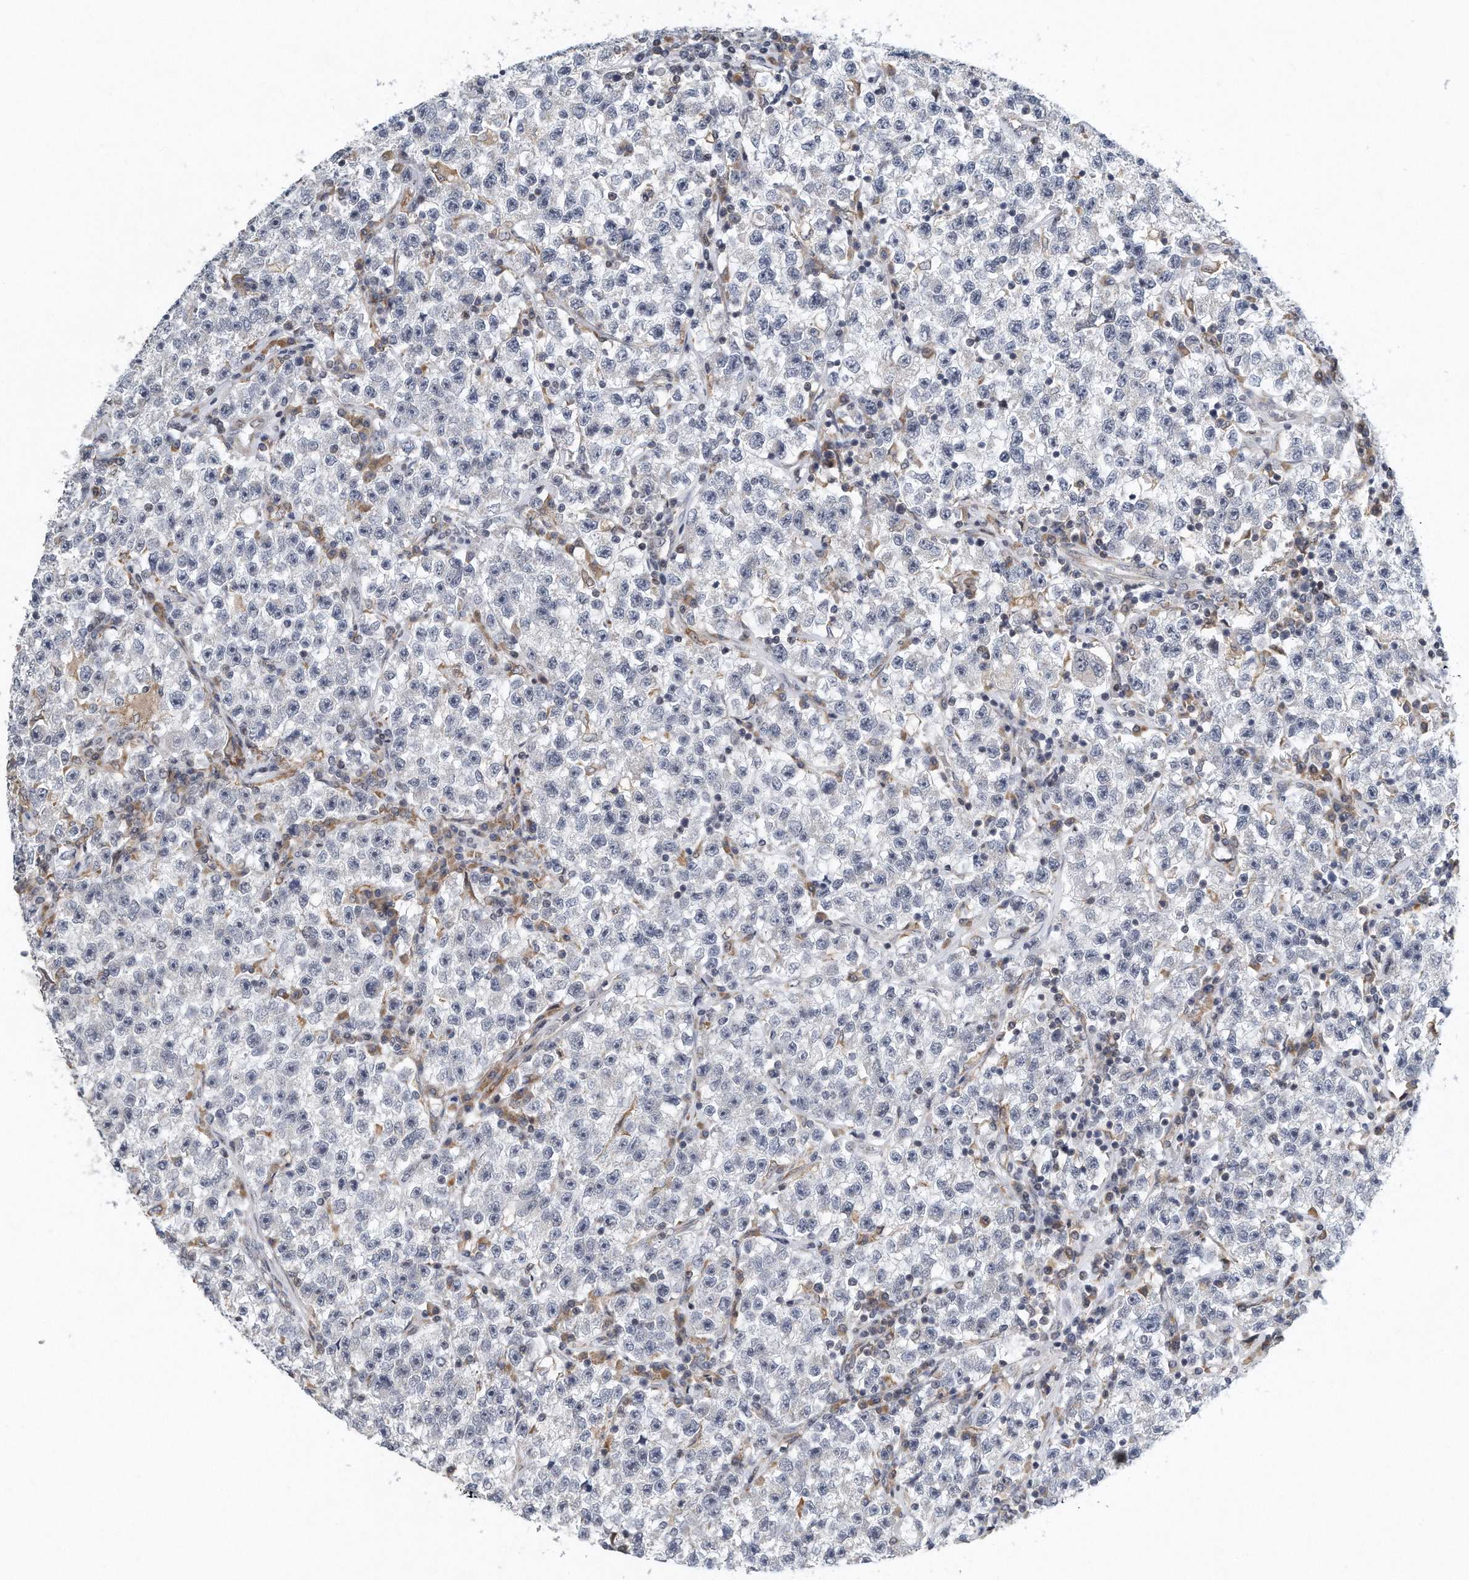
{"staining": {"intensity": "negative", "quantity": "none", "location": "none"}, "tissue": "testis cancer", "cell_type": "Tumor cells", "image_type": "cancer", "snomed": [{"axis": "morphology", "description": "Seminoma, NOS"}, {"axis": "topography", "description": "Testis"}], "caption": "Testis cancer was stained to show a protein in brown. There is no significant positivity in tumor cells. The staining is performed using DAB brown chromogen with nuclei counter-stained in using hematoxylin.", "gene": "VLDLR", "patient": {"sex": "male", "age": 22}}